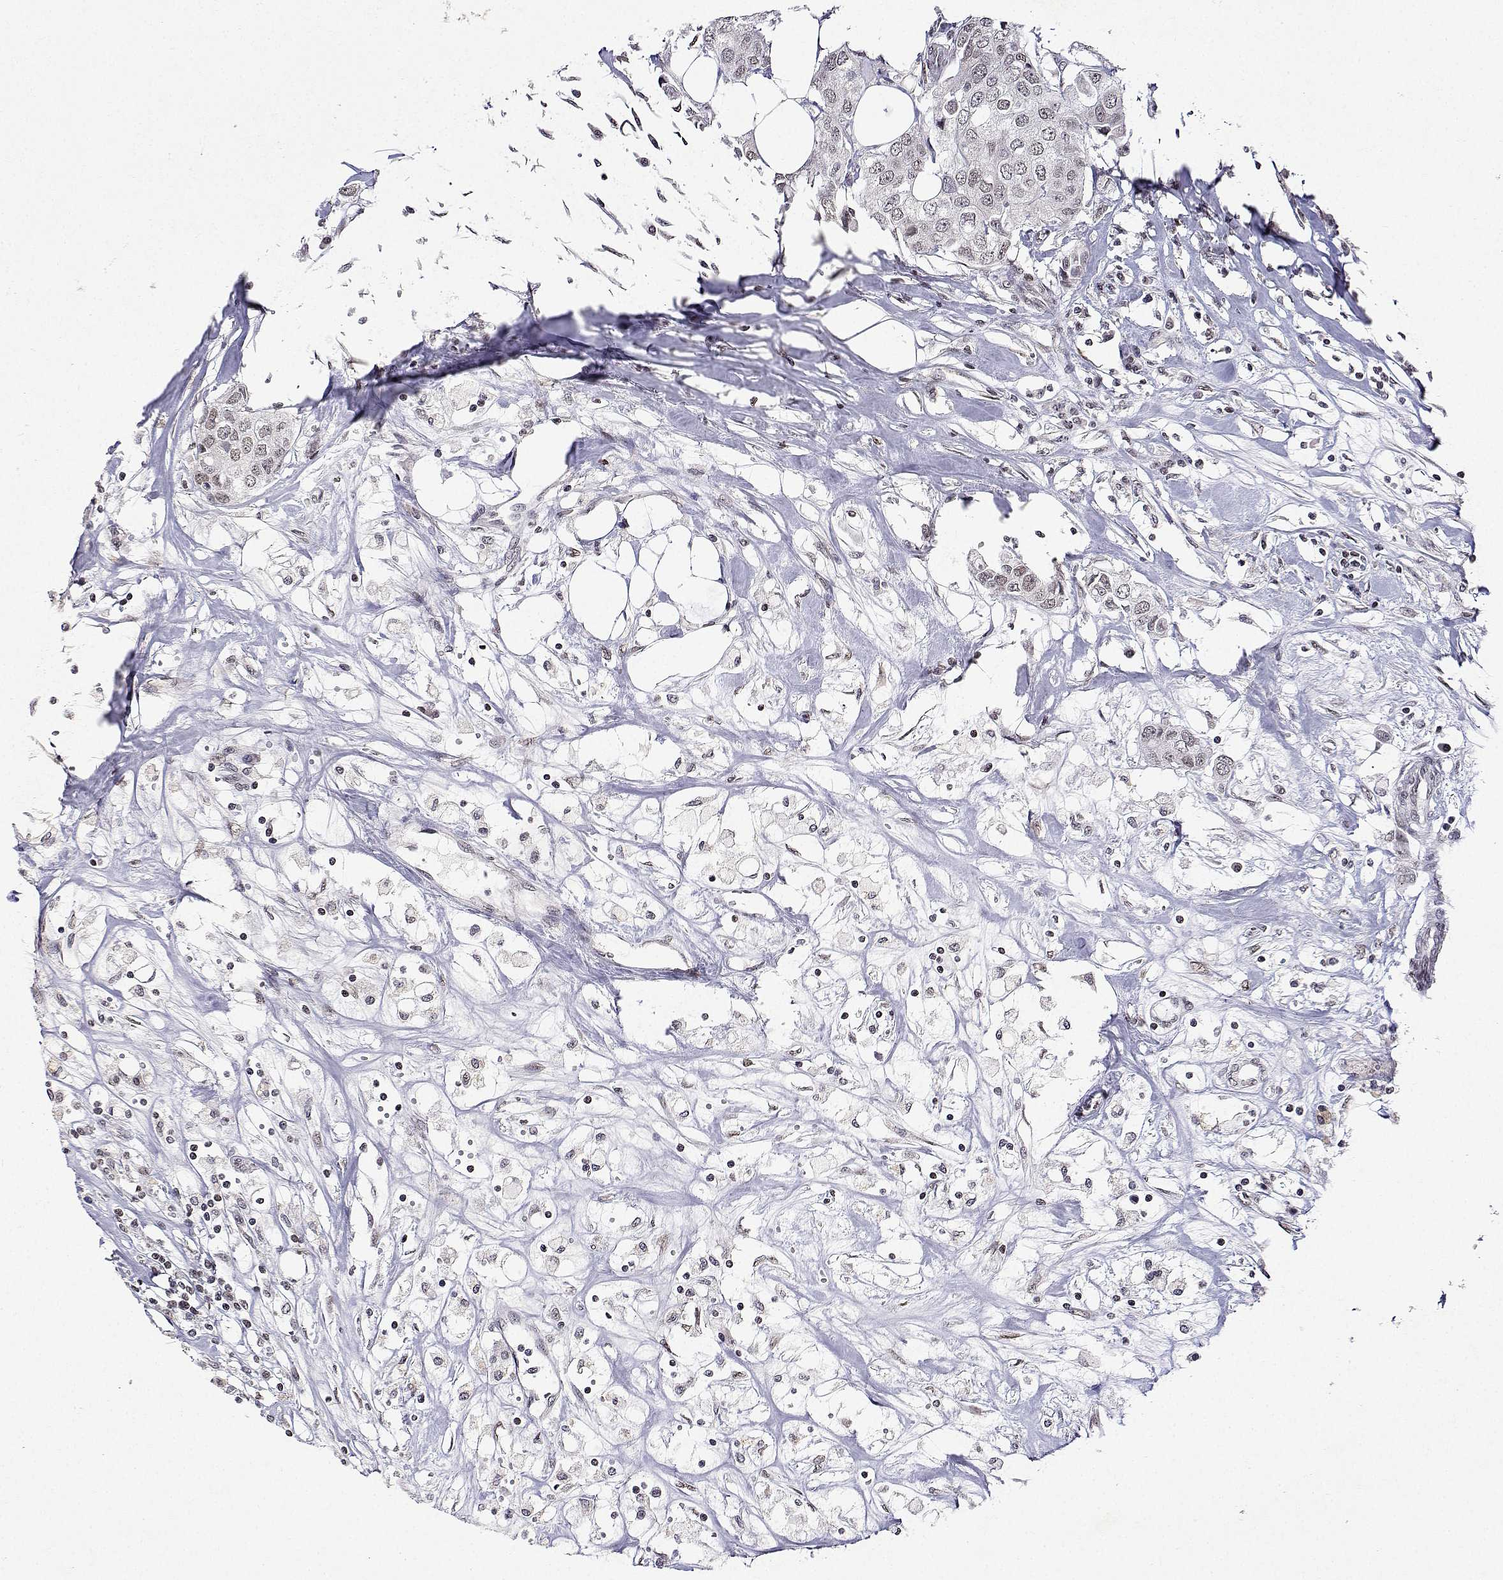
{"staining": {"intensity": "weak", "quantity": ">75%", "location": "nuclear"}, "tissue": "breast cancer", "cell_type": "Tumor cells", "image_type": "cancer", "snomed": [{"axis": "morphology", "description": "Duct carcinoma"}, {"axis": "topography", "description": "Breast"}], "caption": "Brown immunohistochemical staining in intraductal carcinoma (breast) shows weak nuclear positivity in approximately >75% of tumor cells.", "gene": "XPC", "patient": {"sex": "female", "age": 80}}